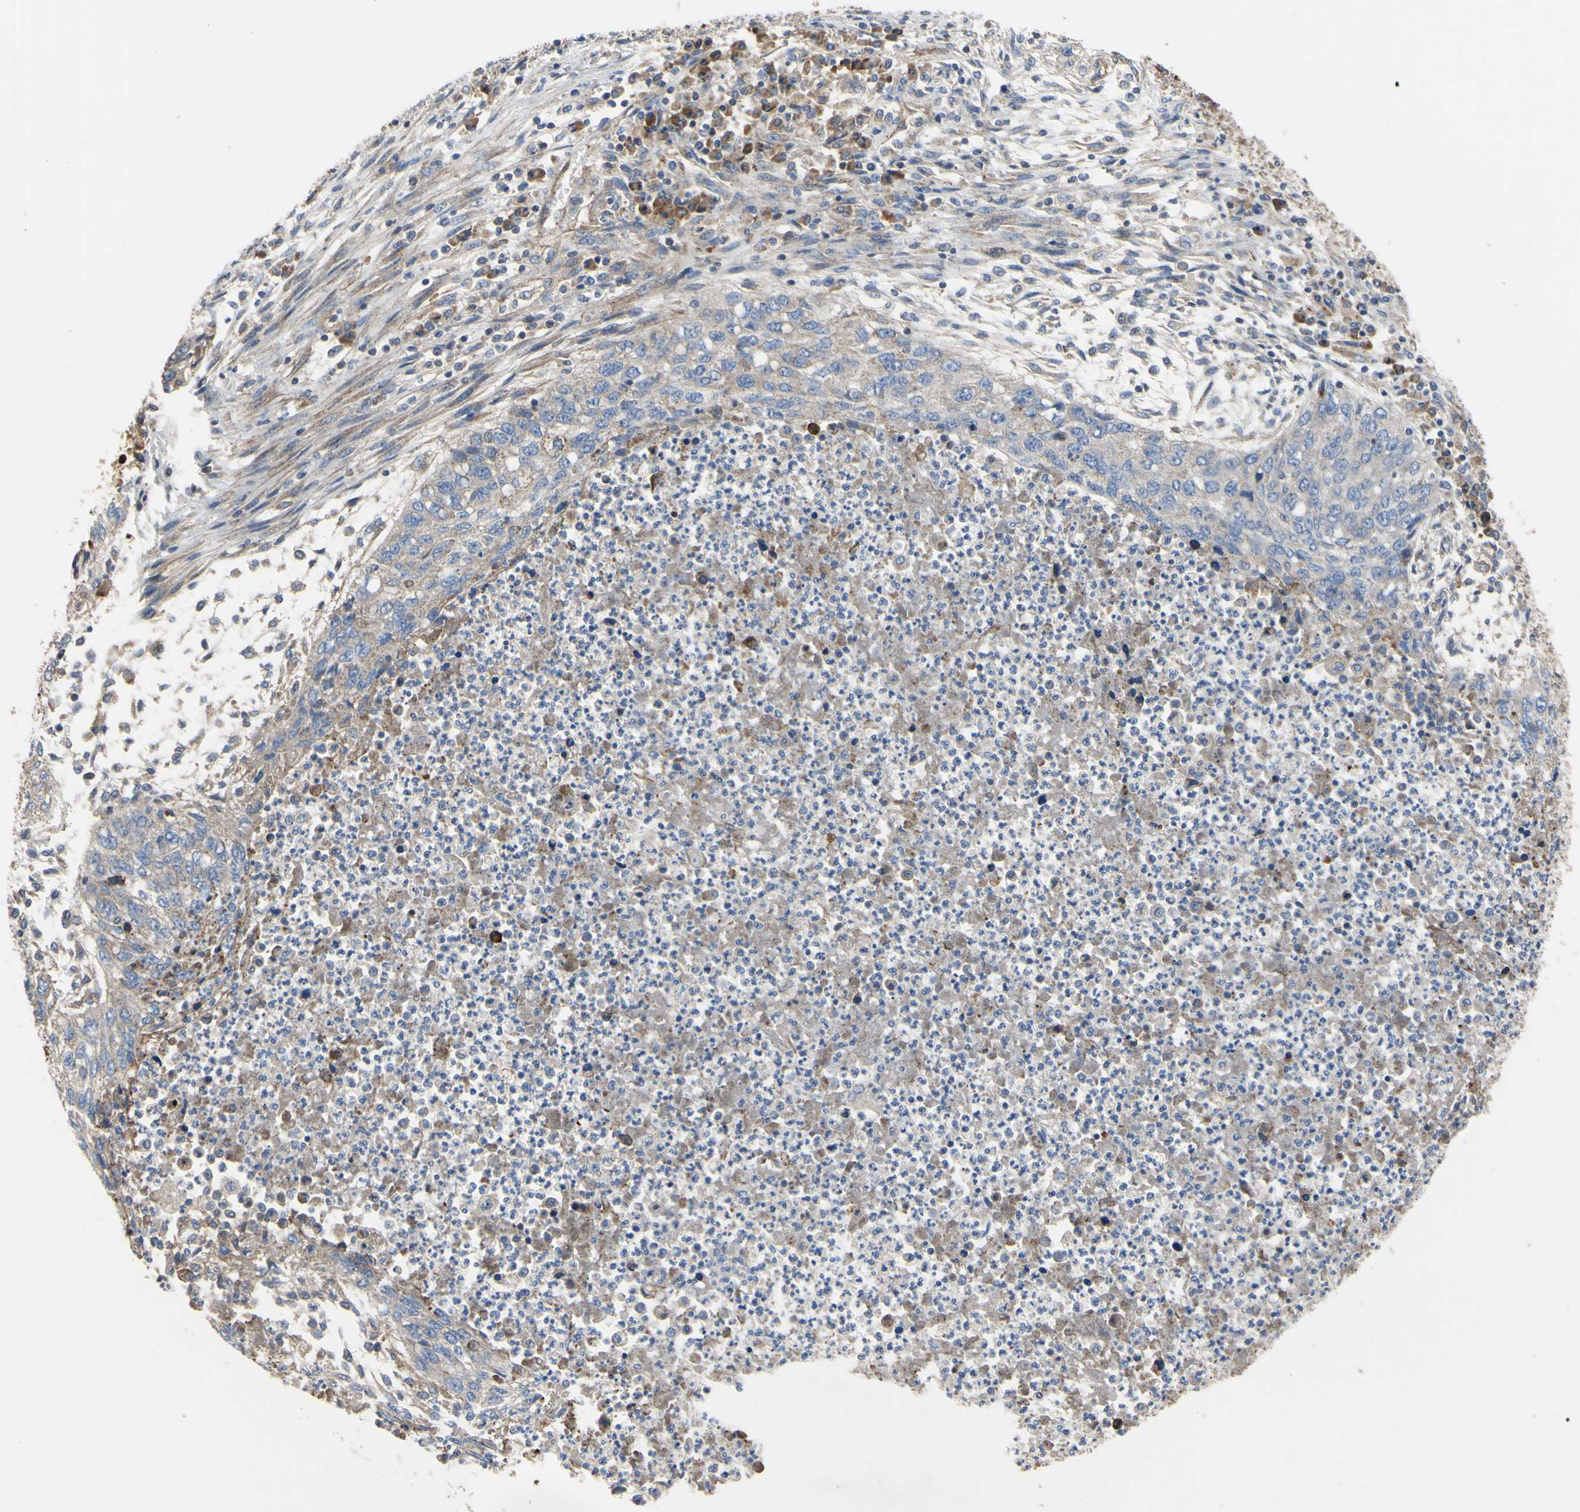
{"staining": {"intensity": "negative", "quantity": "none", "location": "none"}, "tissue": "lung cancer", "cell_type": "Tumor cells", "image_type": "cancer", "snomed": [{"axis": "morphology", "description": "Squamous cell carcinoma, NOS"}, {"axis": "topography", "description": "Lung"}], "caption": "The image reveals no significant expression in tumor cells of squamous cell carcinoma (lung).", "gene": "BECN1", "patient": {"sex": "female", "age": 63}}